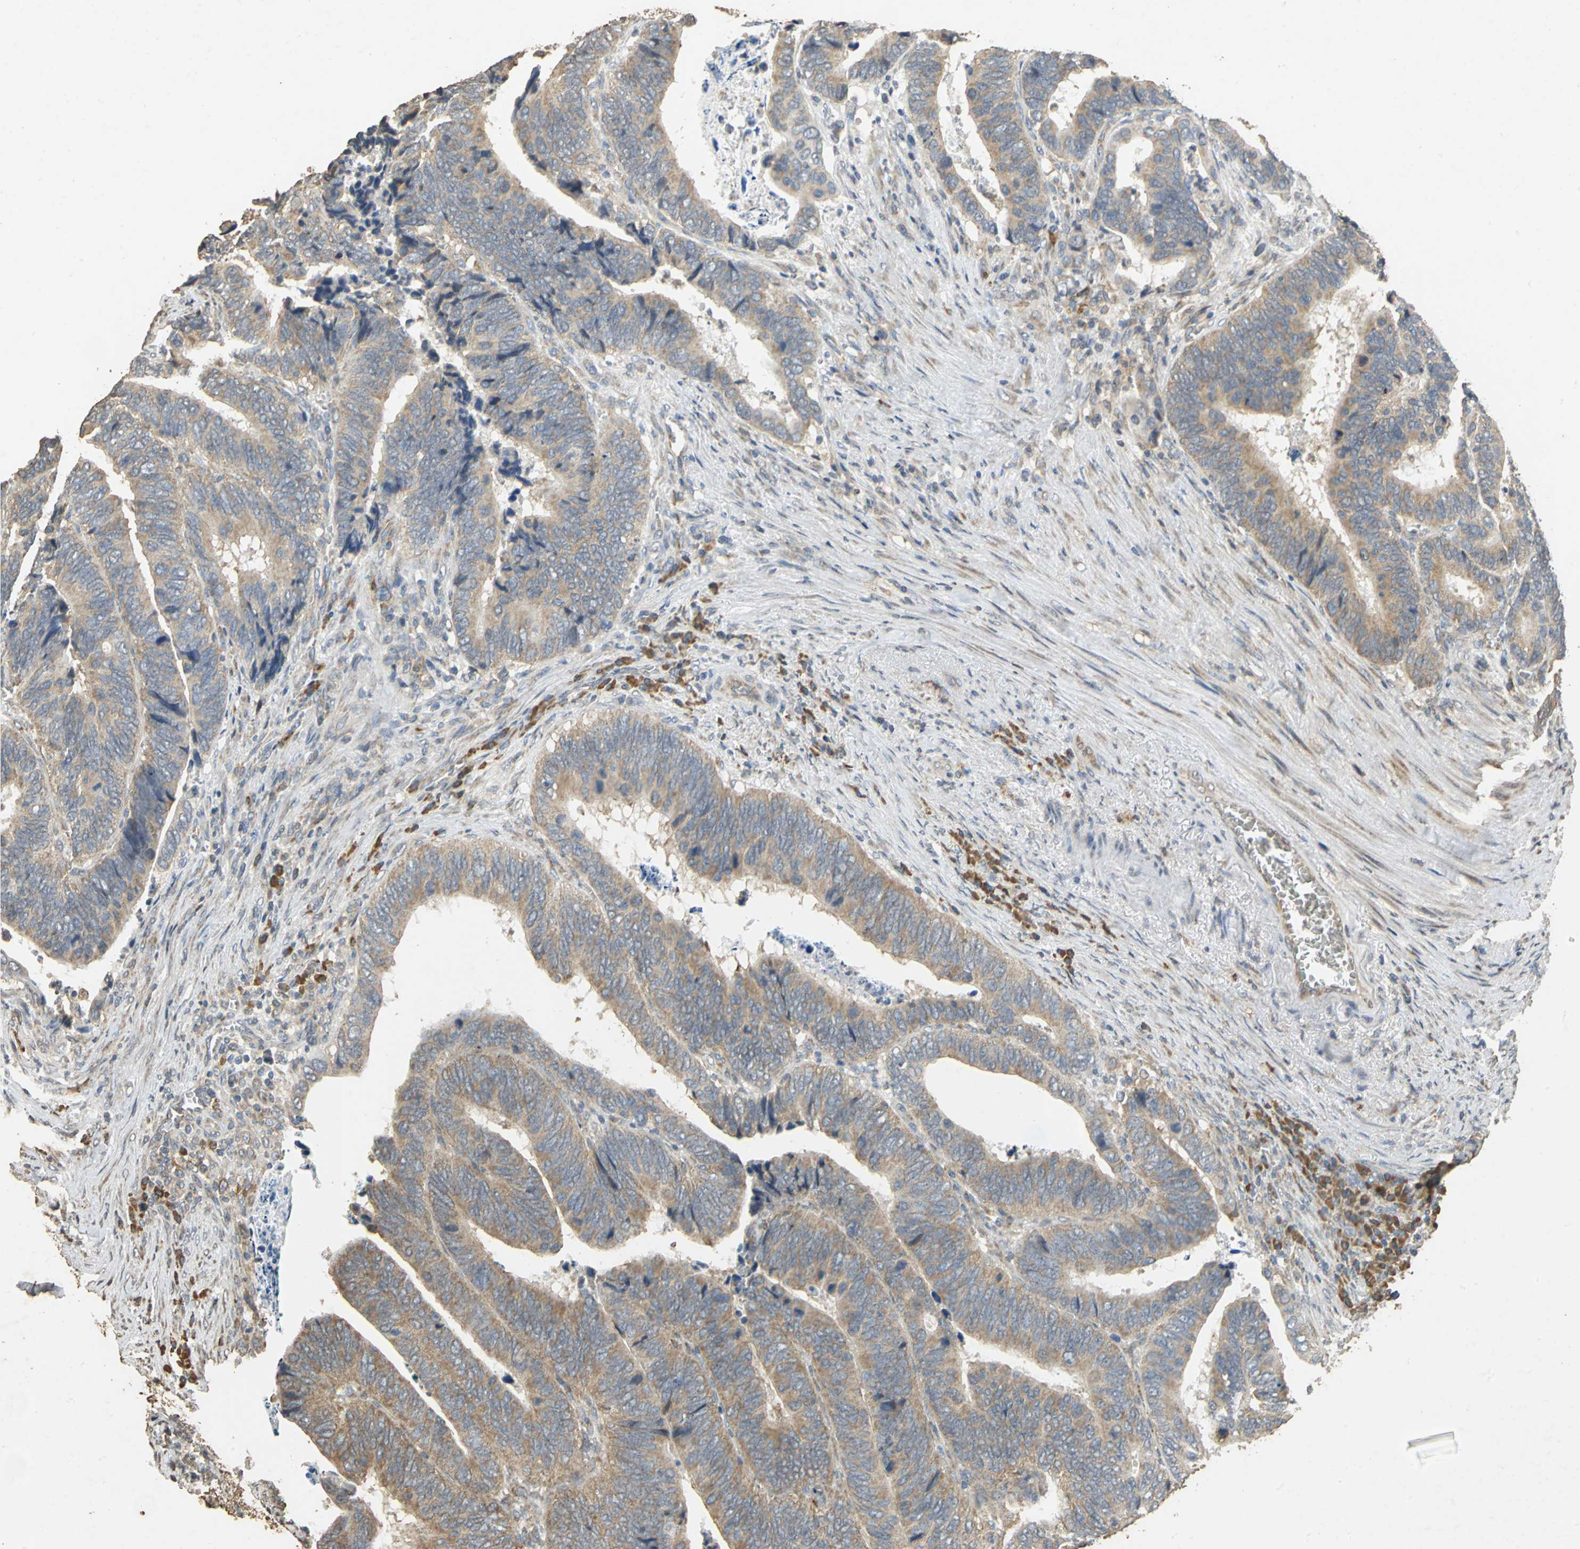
{"staining": {"intensity": "moderate", "quantity": ">75%", "location": "cytoplasmic/membranous"}, "tissue": "colorectal cancer", "cell_type": "Tumor cells", "image_type": "cancer", "snomed": [{"axis": "morphology", "description": "Adenocarcinoma, NOS"}, {"axis": "topography", "description": "Colon"}], "caption": "A brown stain labels moderate cytoplasmic/membranous expression of a protein in human colorectal adenocarcinoma tumor cells.", "gene": "ACSL4", "patient": {"sex": "male", "age": 72}}